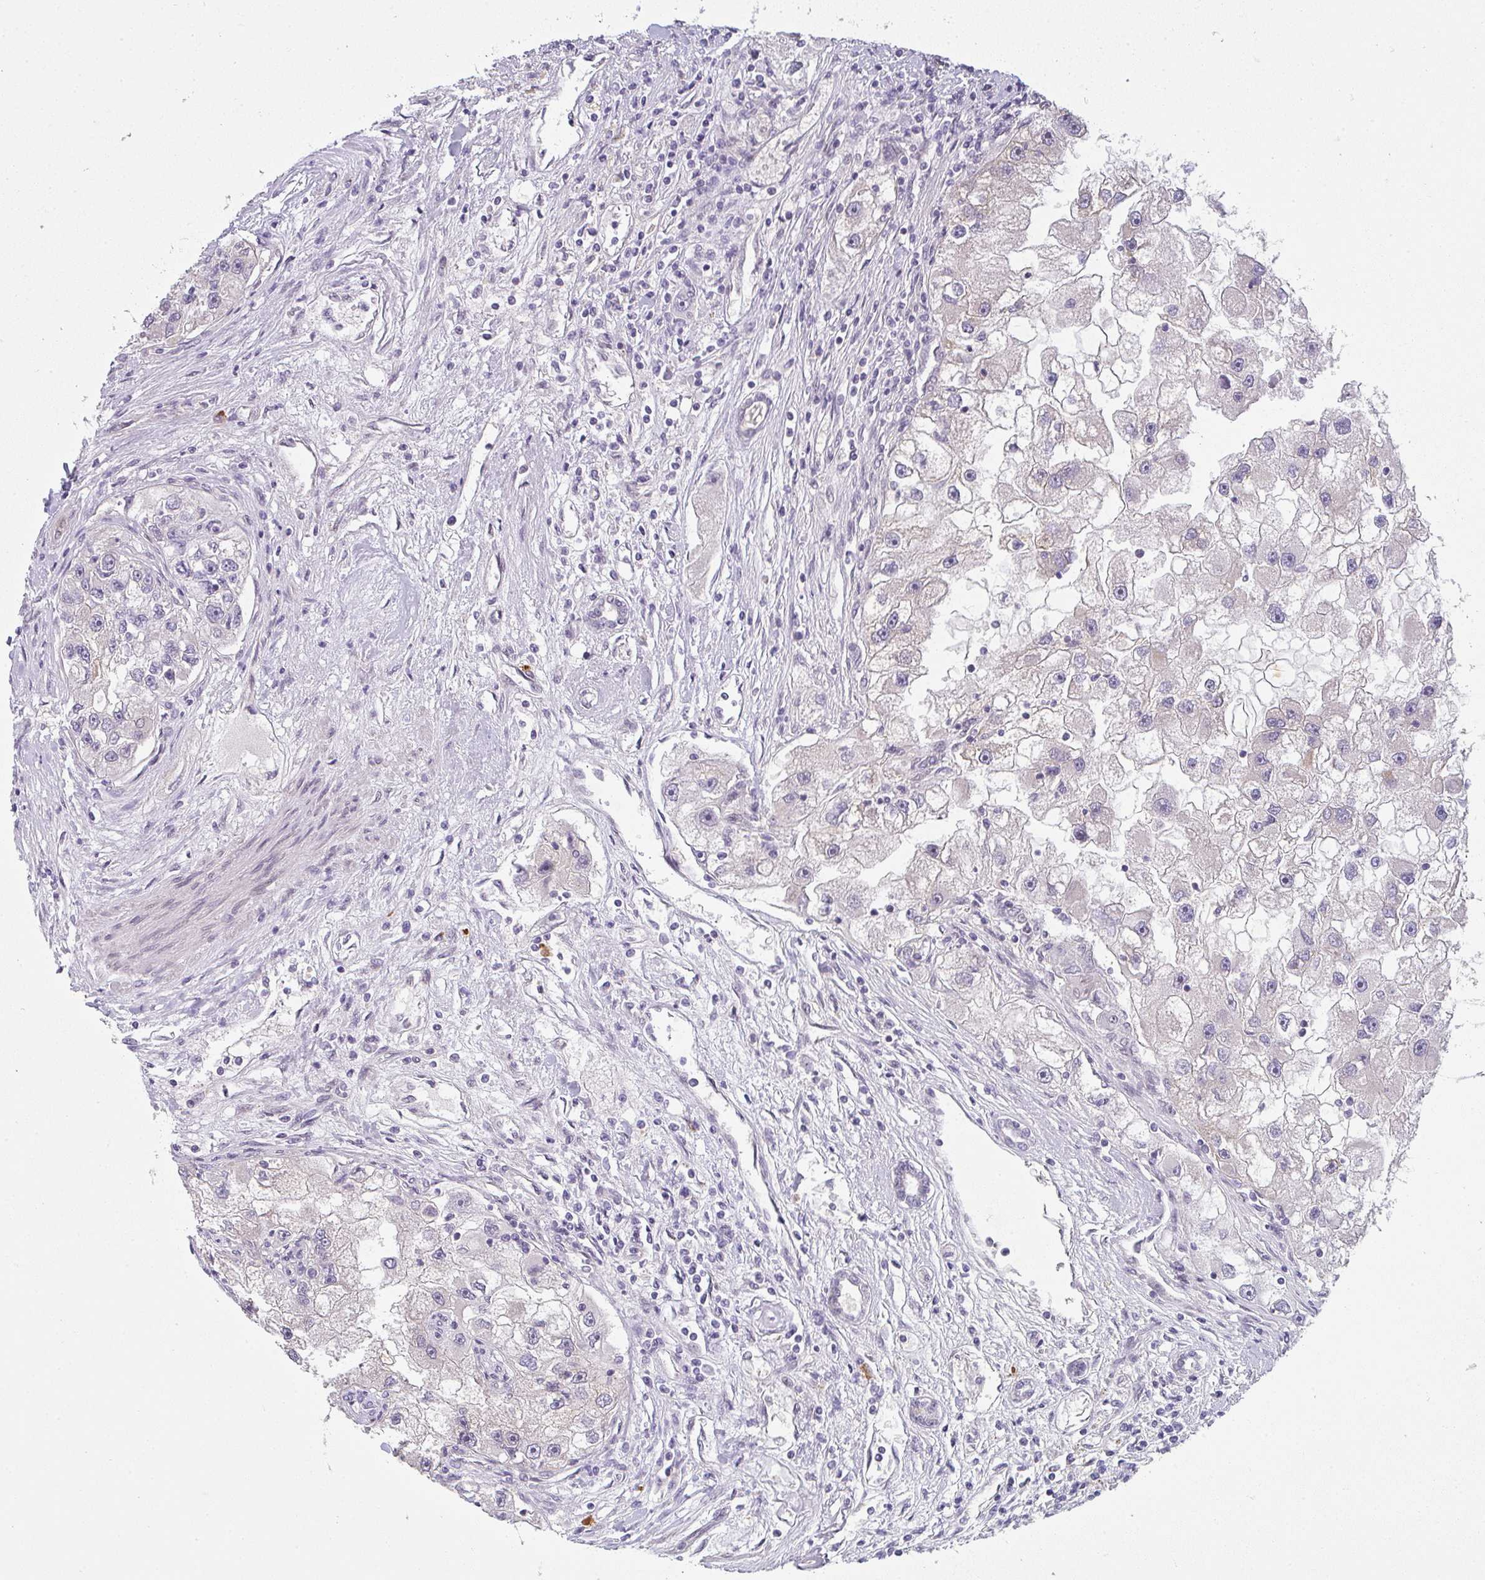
{"staining": {"intensity": "negative", "quantity": "none", "location": "none"}, "tissue": "renal cancer", "cell_type": "Tumor cells", "image_type": "cancer", "snomed": [{"axis": "morphology", "description": "Adenocarcinoma, NOS"}, {"axis": "topography", "description": "Kidney"}], "caption": "The immunohistochemistry (IHC) image has no significant positivity in tumor cells of renal cancer (adenocarcinoma) tissue. The staining is performed using DAB brown chromogen with nuclei counter-stained in using hematoxylin.", "gene": "TNFRSF10A", "patient": {"sex": "male", "age": 63}}